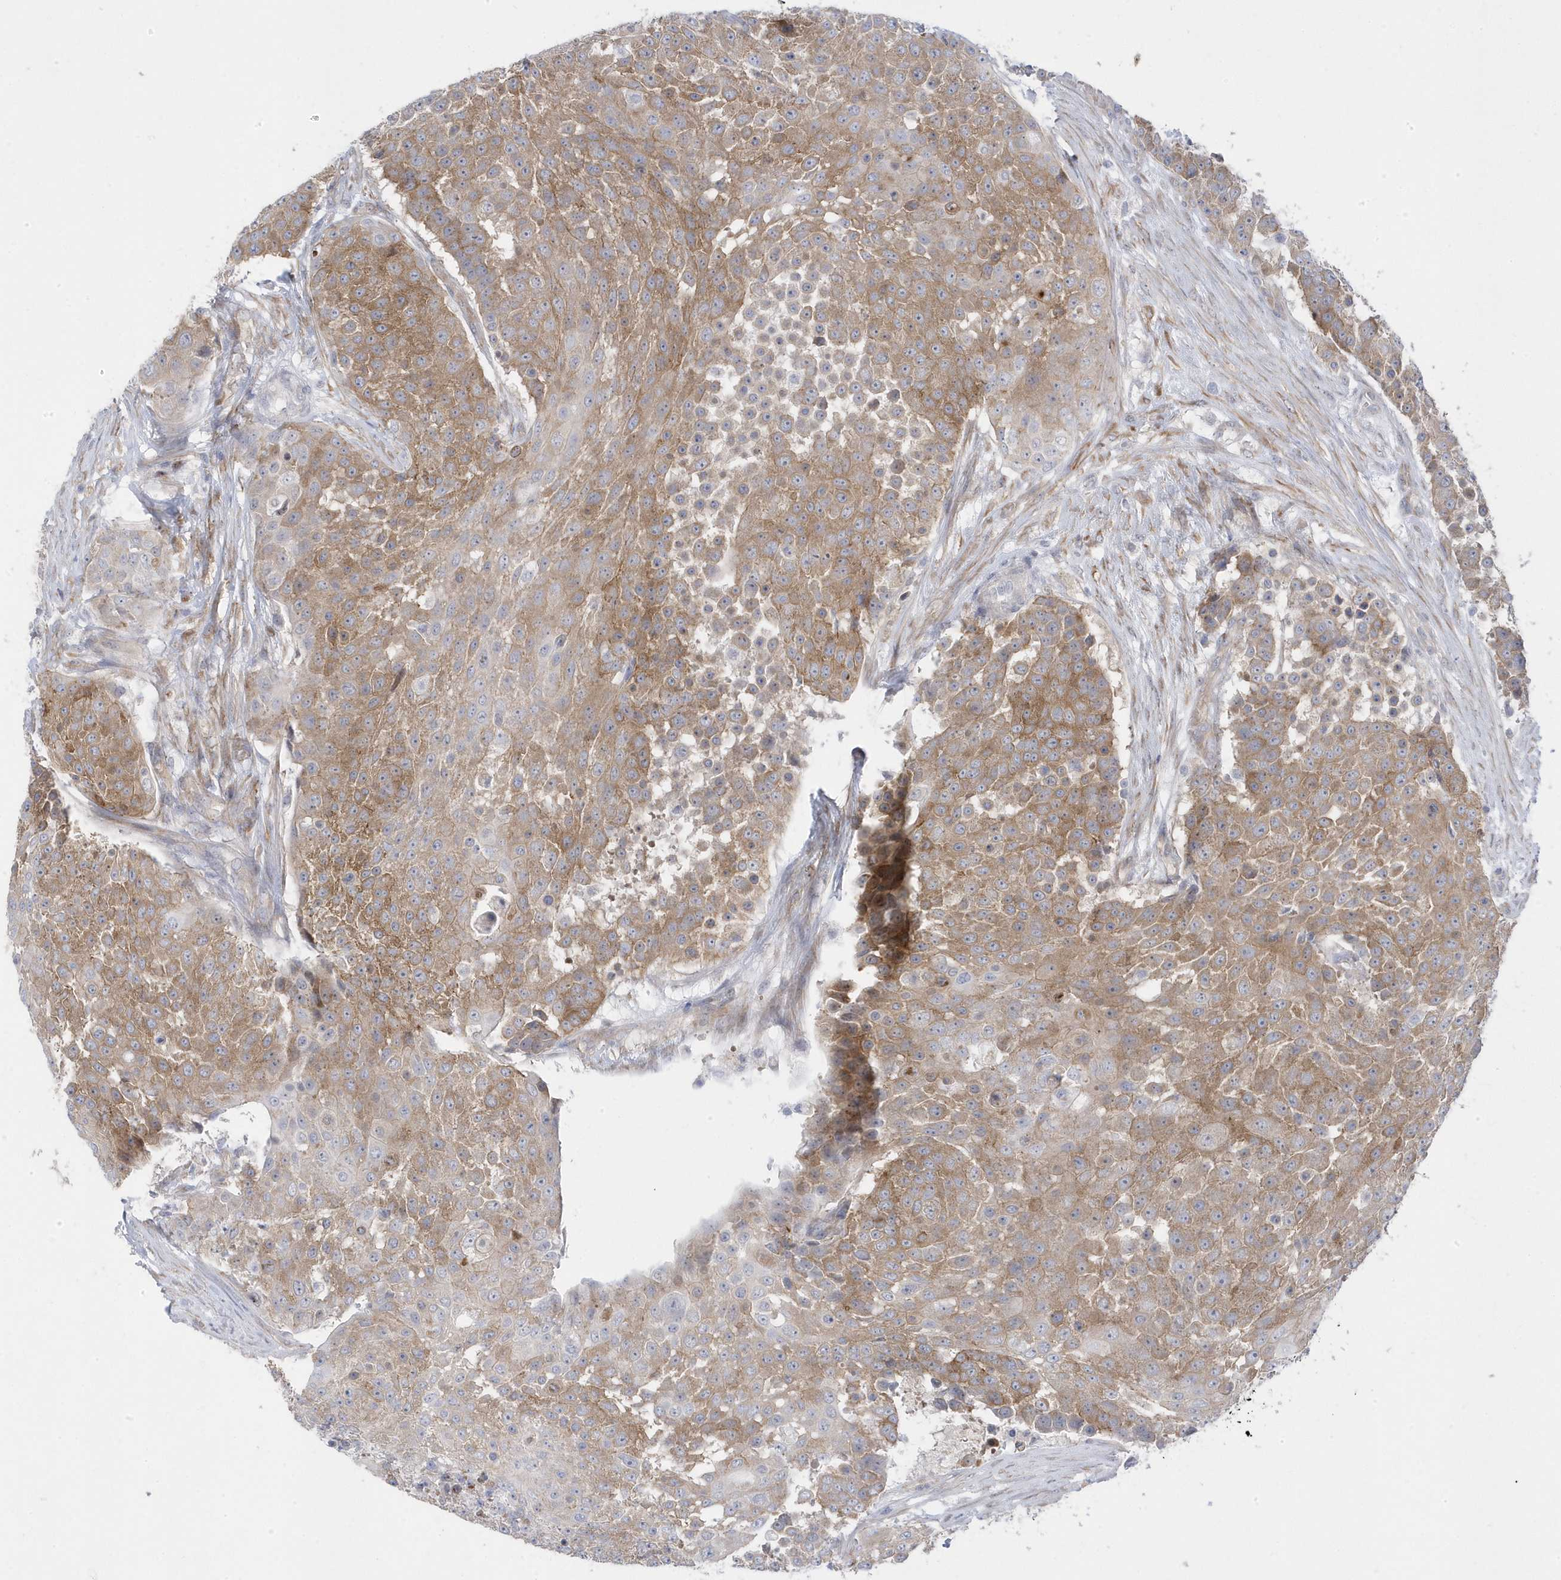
{"staining": {"intensity": "moderate", "quantity": ">75%", "location": "cytoplasmic/membranous"}, "tissue": "urothelial cancer", "cell_type": "Tumor cells", "image_type": "cancer", "snomed": [{"axis": "morphology", "description": "Urothelial carcinoma, High grade"}, {"axis": "topography", "description": "Urinary bladder"}], "caption": "This is an image of immunohistochemistry staining of urothelial cancer, which shows moderate expression in the cytoplasmic/membranous of tumor cells.", "gene": "ANAPC1", "patient": {"sex": "female", "age": 63}}